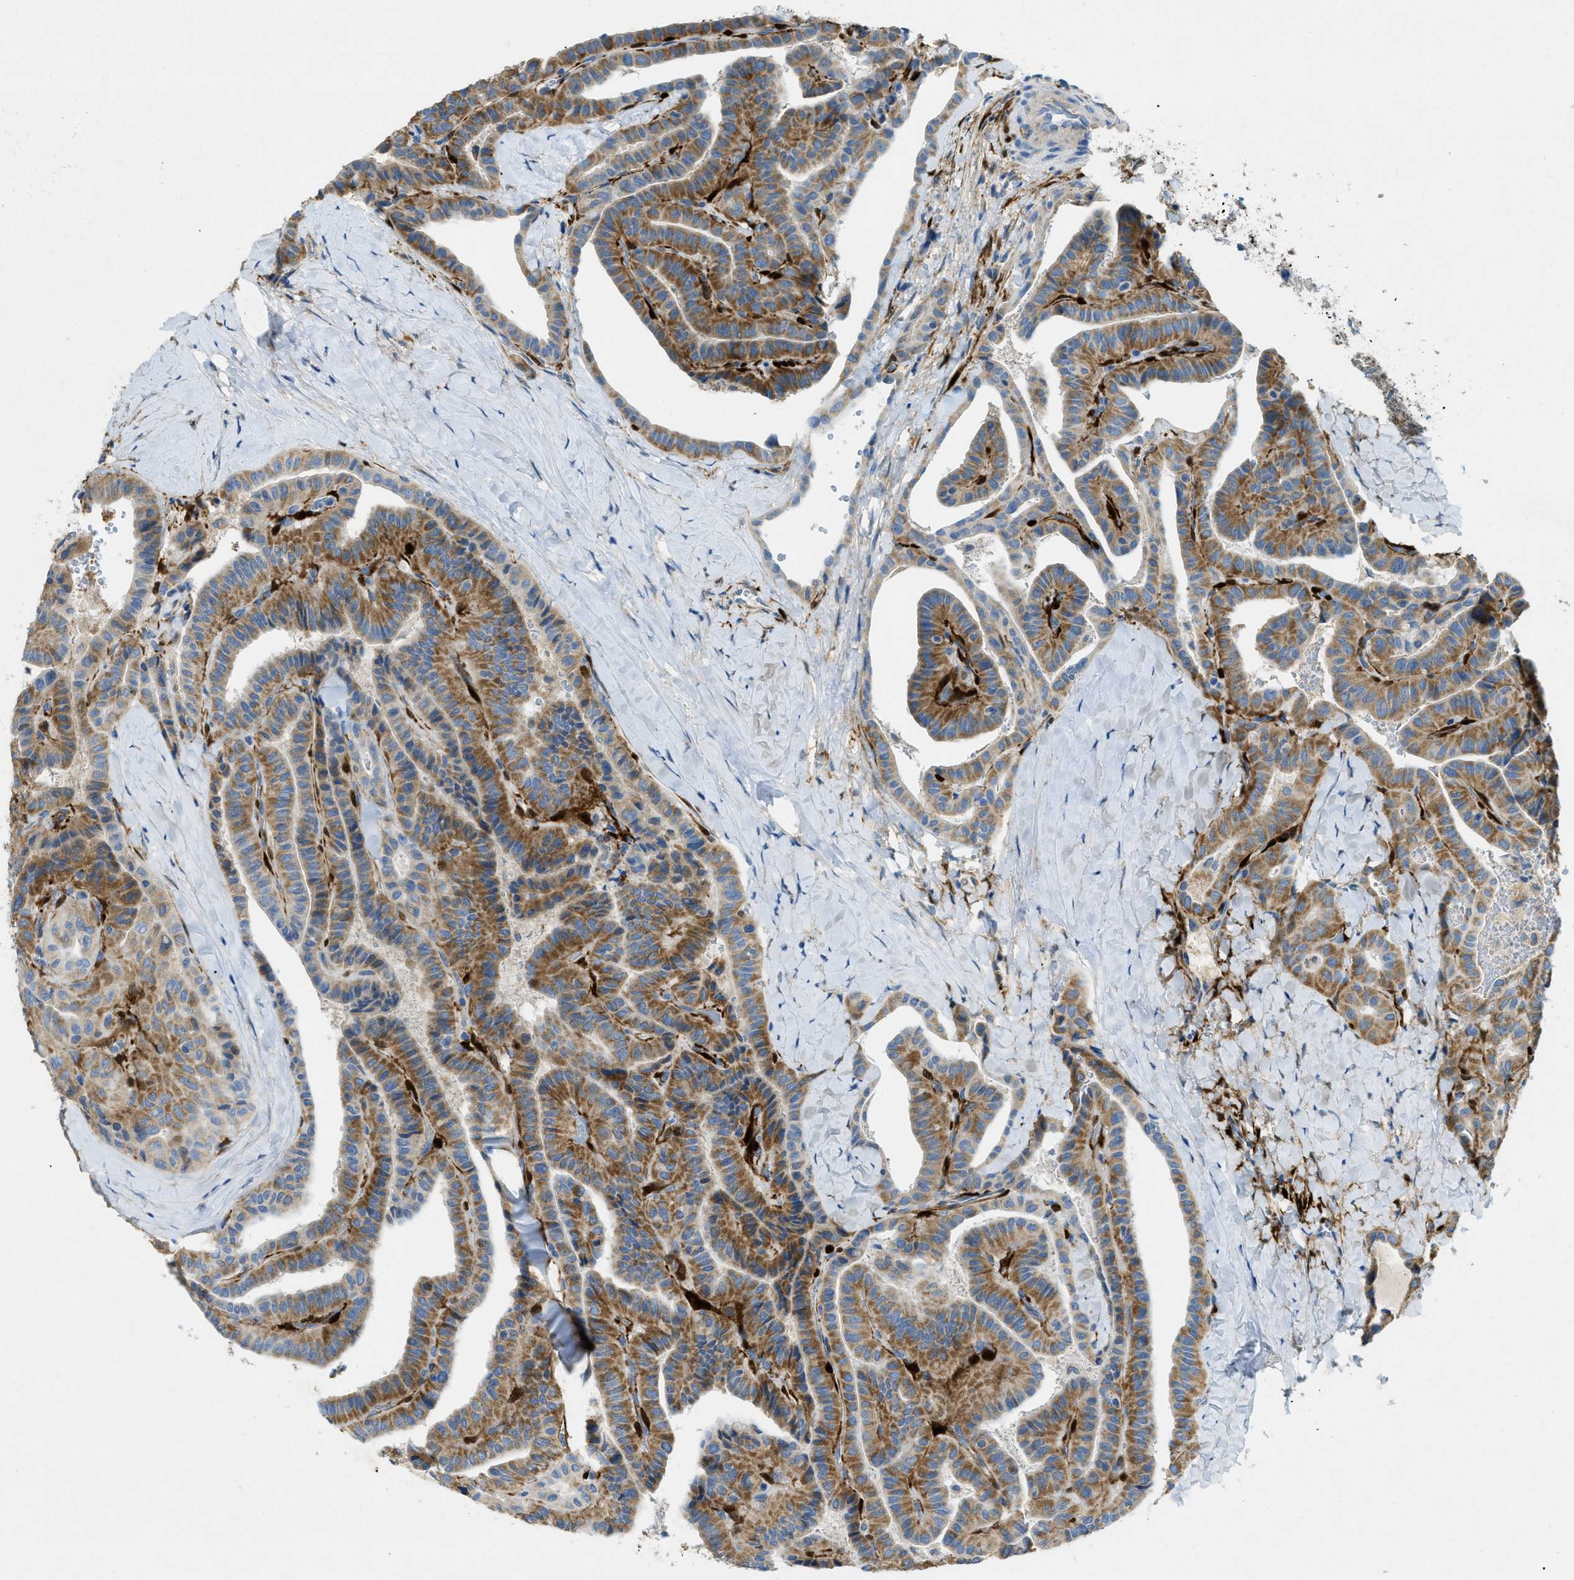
{"staining": {"intensity": "moderate", "quantity": ">75%", "location": "cytoplasmic/membranous"}, "tissue": "thyroid cancer", "cell_type": "Tumor cells", "image_type": "cancer", "snomed": [{"axis": "morphology", "description": "Papillary adenocarcinoma, NOS"}, {"axis": "topography", "description": "Thyroid gland"}], "caption": "Thyroid papillary adenocarcinoma tissue demonstrates moderate cytoplasmic/membranous staining in approximately >75% of tumor cells, visualized by immunohistochemistry.", "gene": "CYGB", "patient": {"sex": "male", "age": 77}}